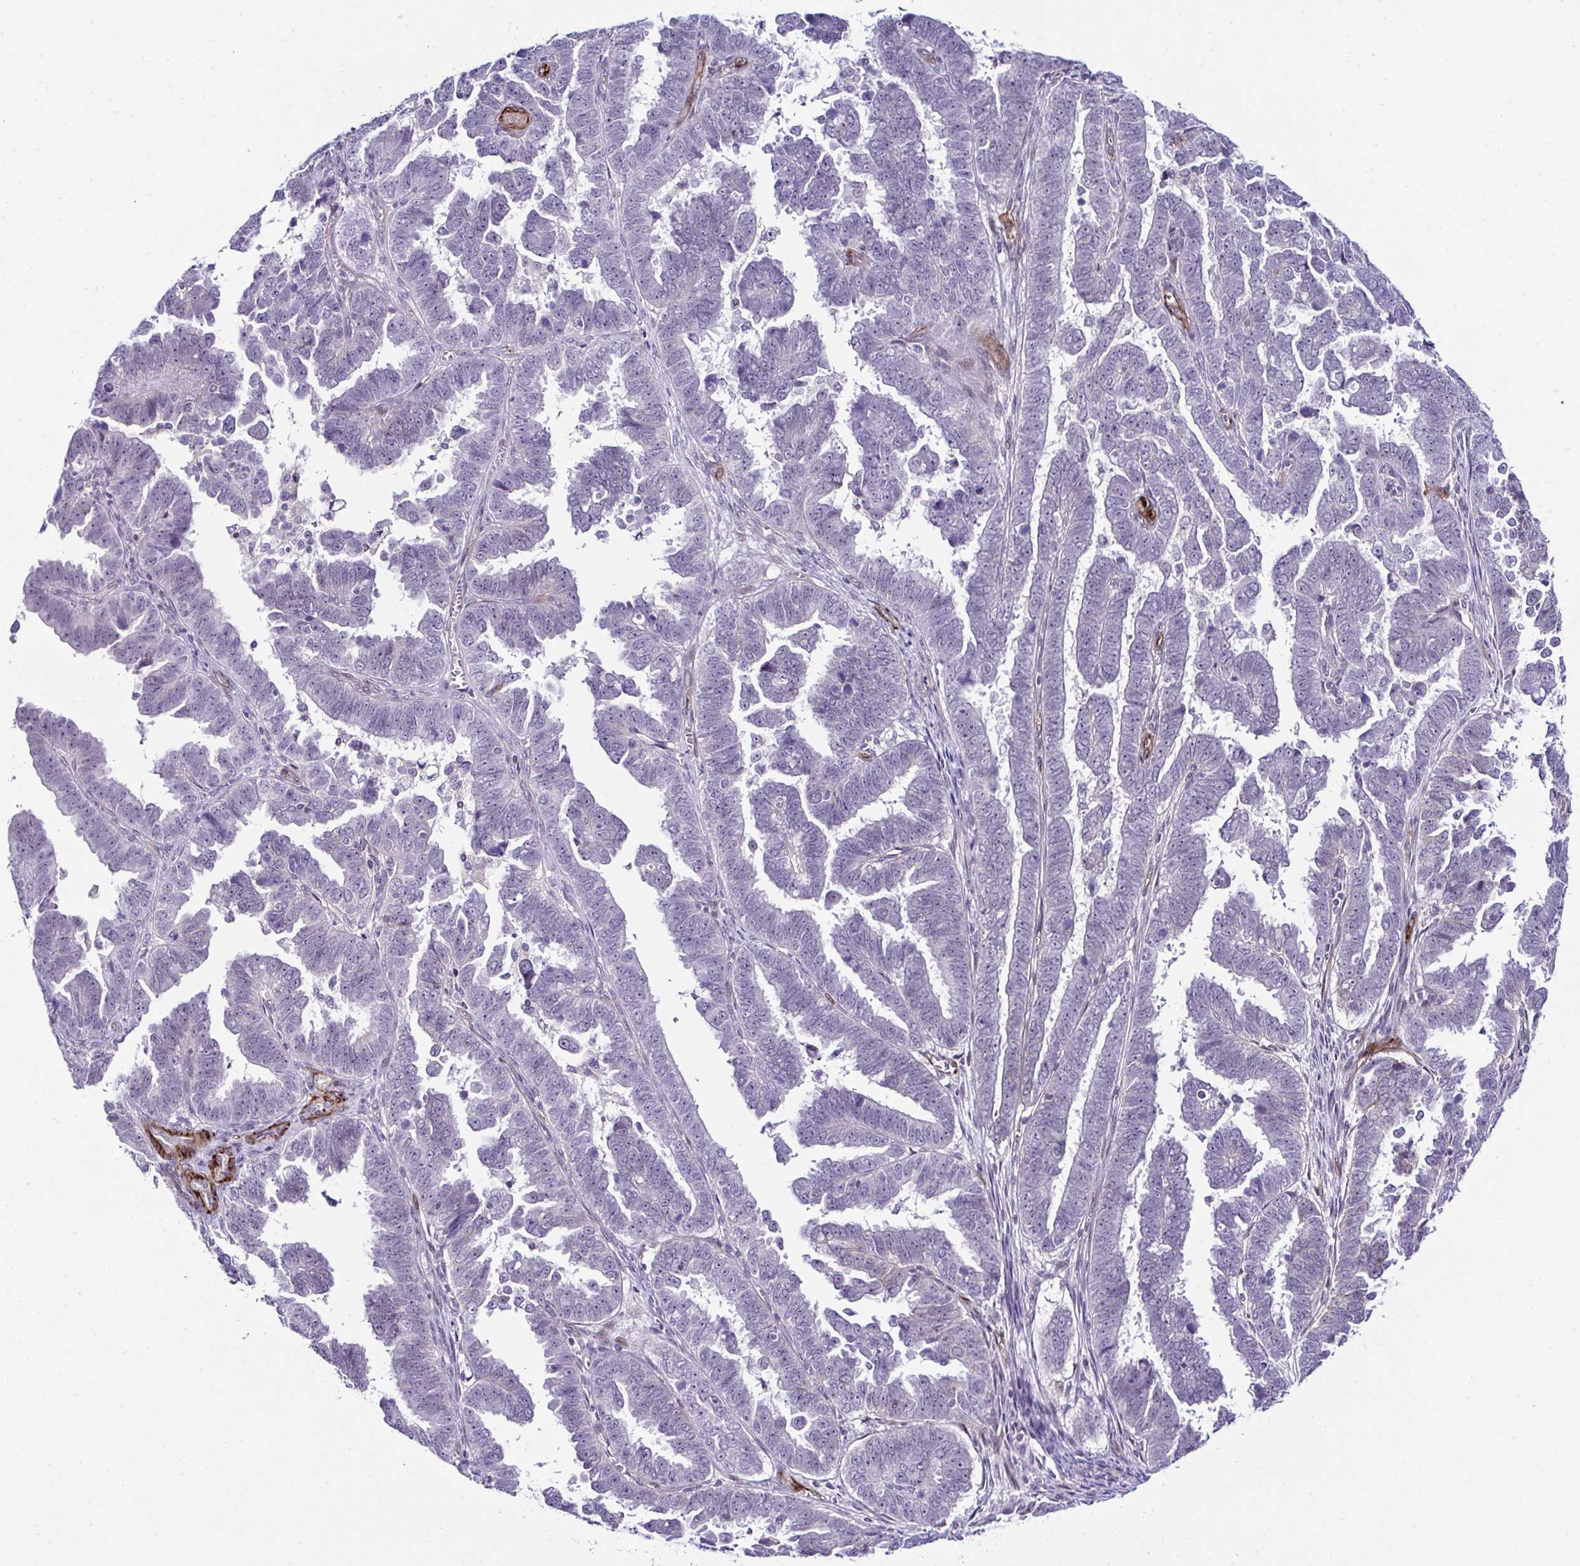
{"staining": {"intensity": "negative", "quantity": "none", "location": "none"}, "tissue": "endometrial cancer", "cell_type": "Tumor cells", "image_type": "cancer", "snomed": [{"axis": "morphology", "description": "Adenocarcinoma, NOS"}, {"axis": "topography", "description": "Endometrium"}], "caption": "Endometrial cancer stained for a protein using immunohistochemistry (IHC) shows no positivity tumor cells.", "gene": "FBXO34", "patient": {"sex": "female", "age": 75}}